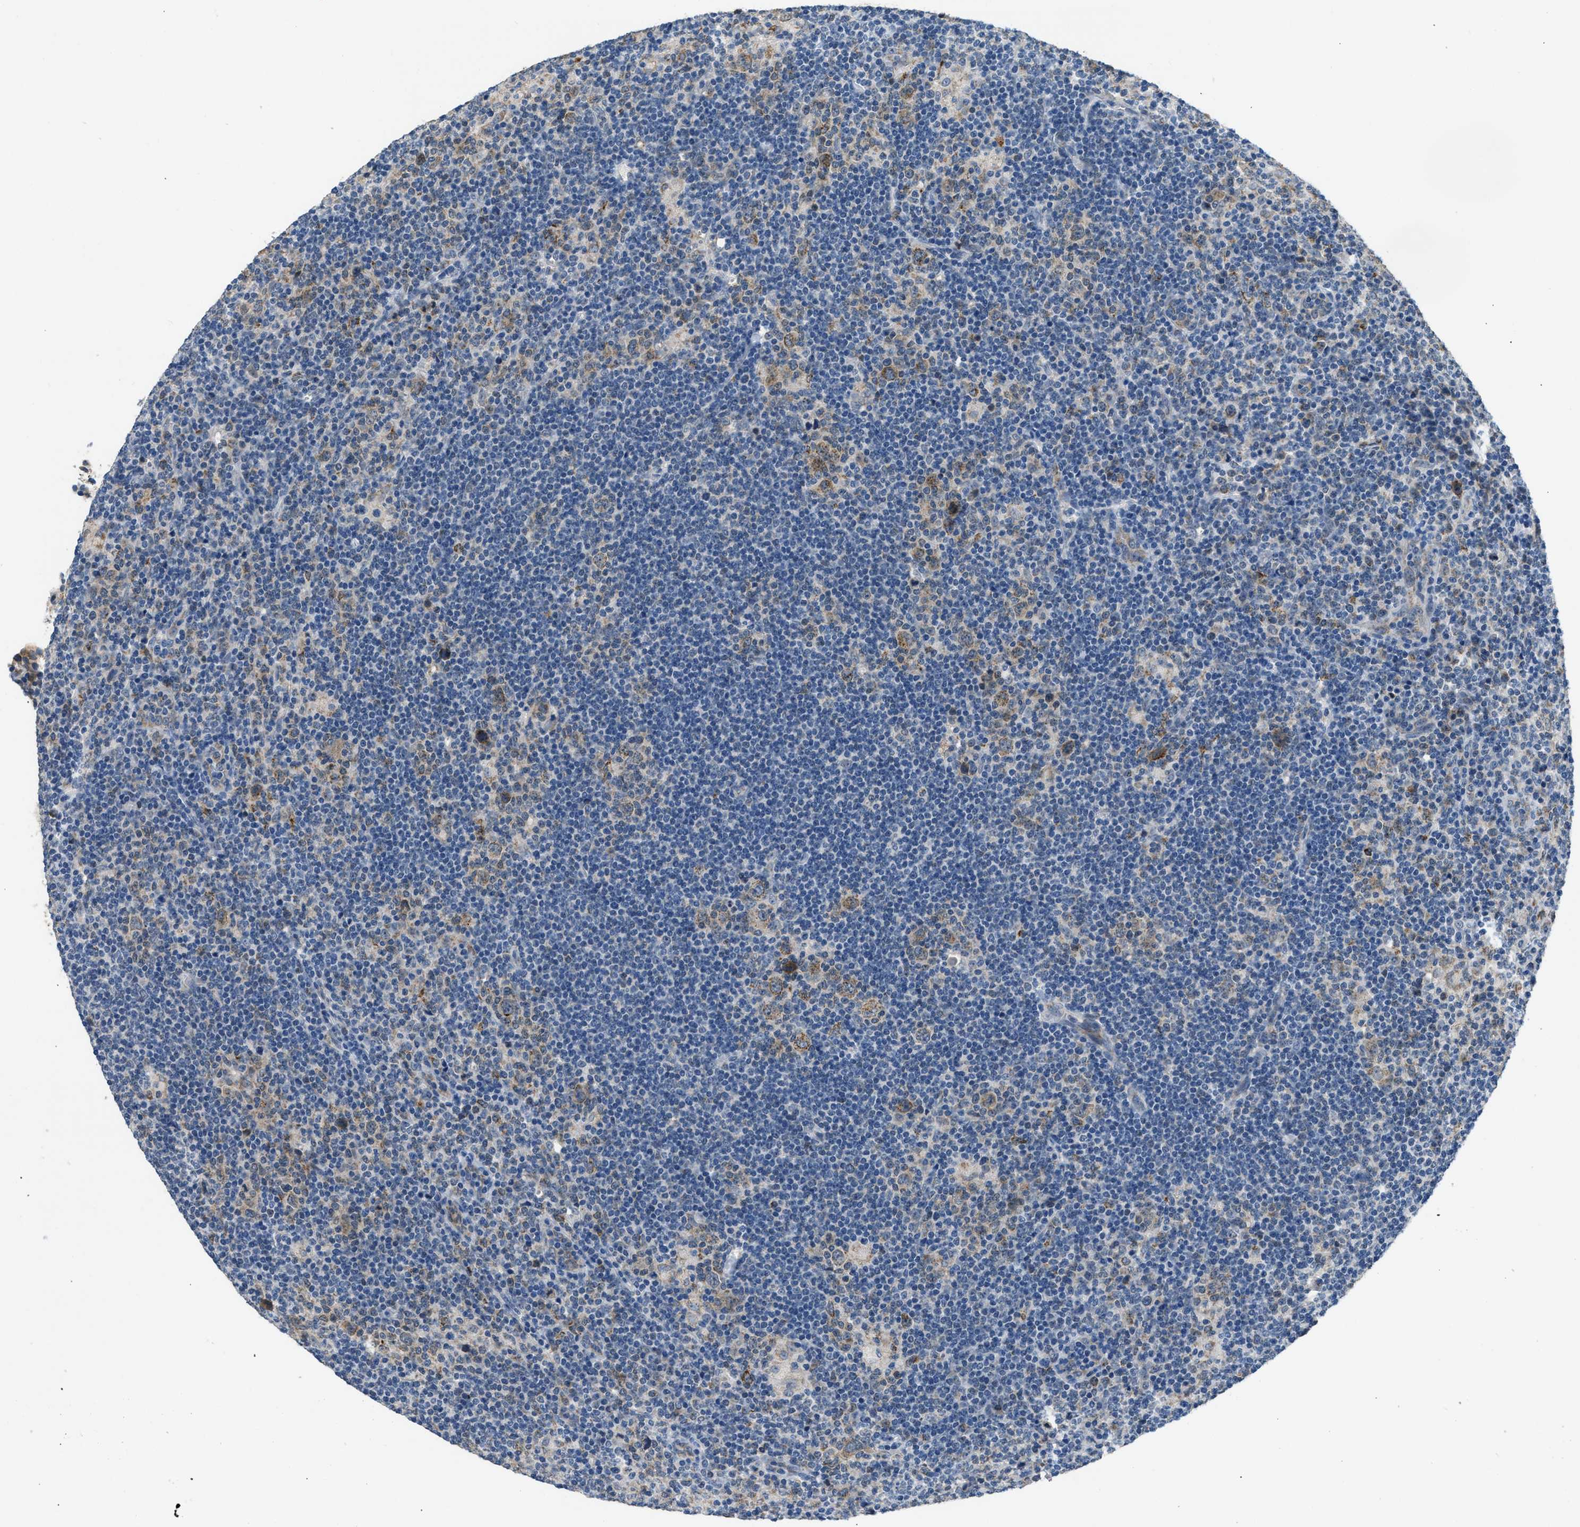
{"staining": {"intensity": "weak", "quantity": ">75%", "location": "cytoplasmic/membranous"}, "tissue": "lymphoma", "cell_type": "Tumor cells", "image_type": "cancer", "snomed": [{"axis": "morphology", "description": "Hodgkin's disease, NOS"}, {"axis": "topography", "description": "Lymph node"}], "caption": "Human Hodgkin's disease stained for a protein (brown) demonstrates weak cytoplasmic/membranous positive expression in approximately >75% of tumor cells.", "gene": "TOMM34", "patient": {"sex": "female", "age": 57}}